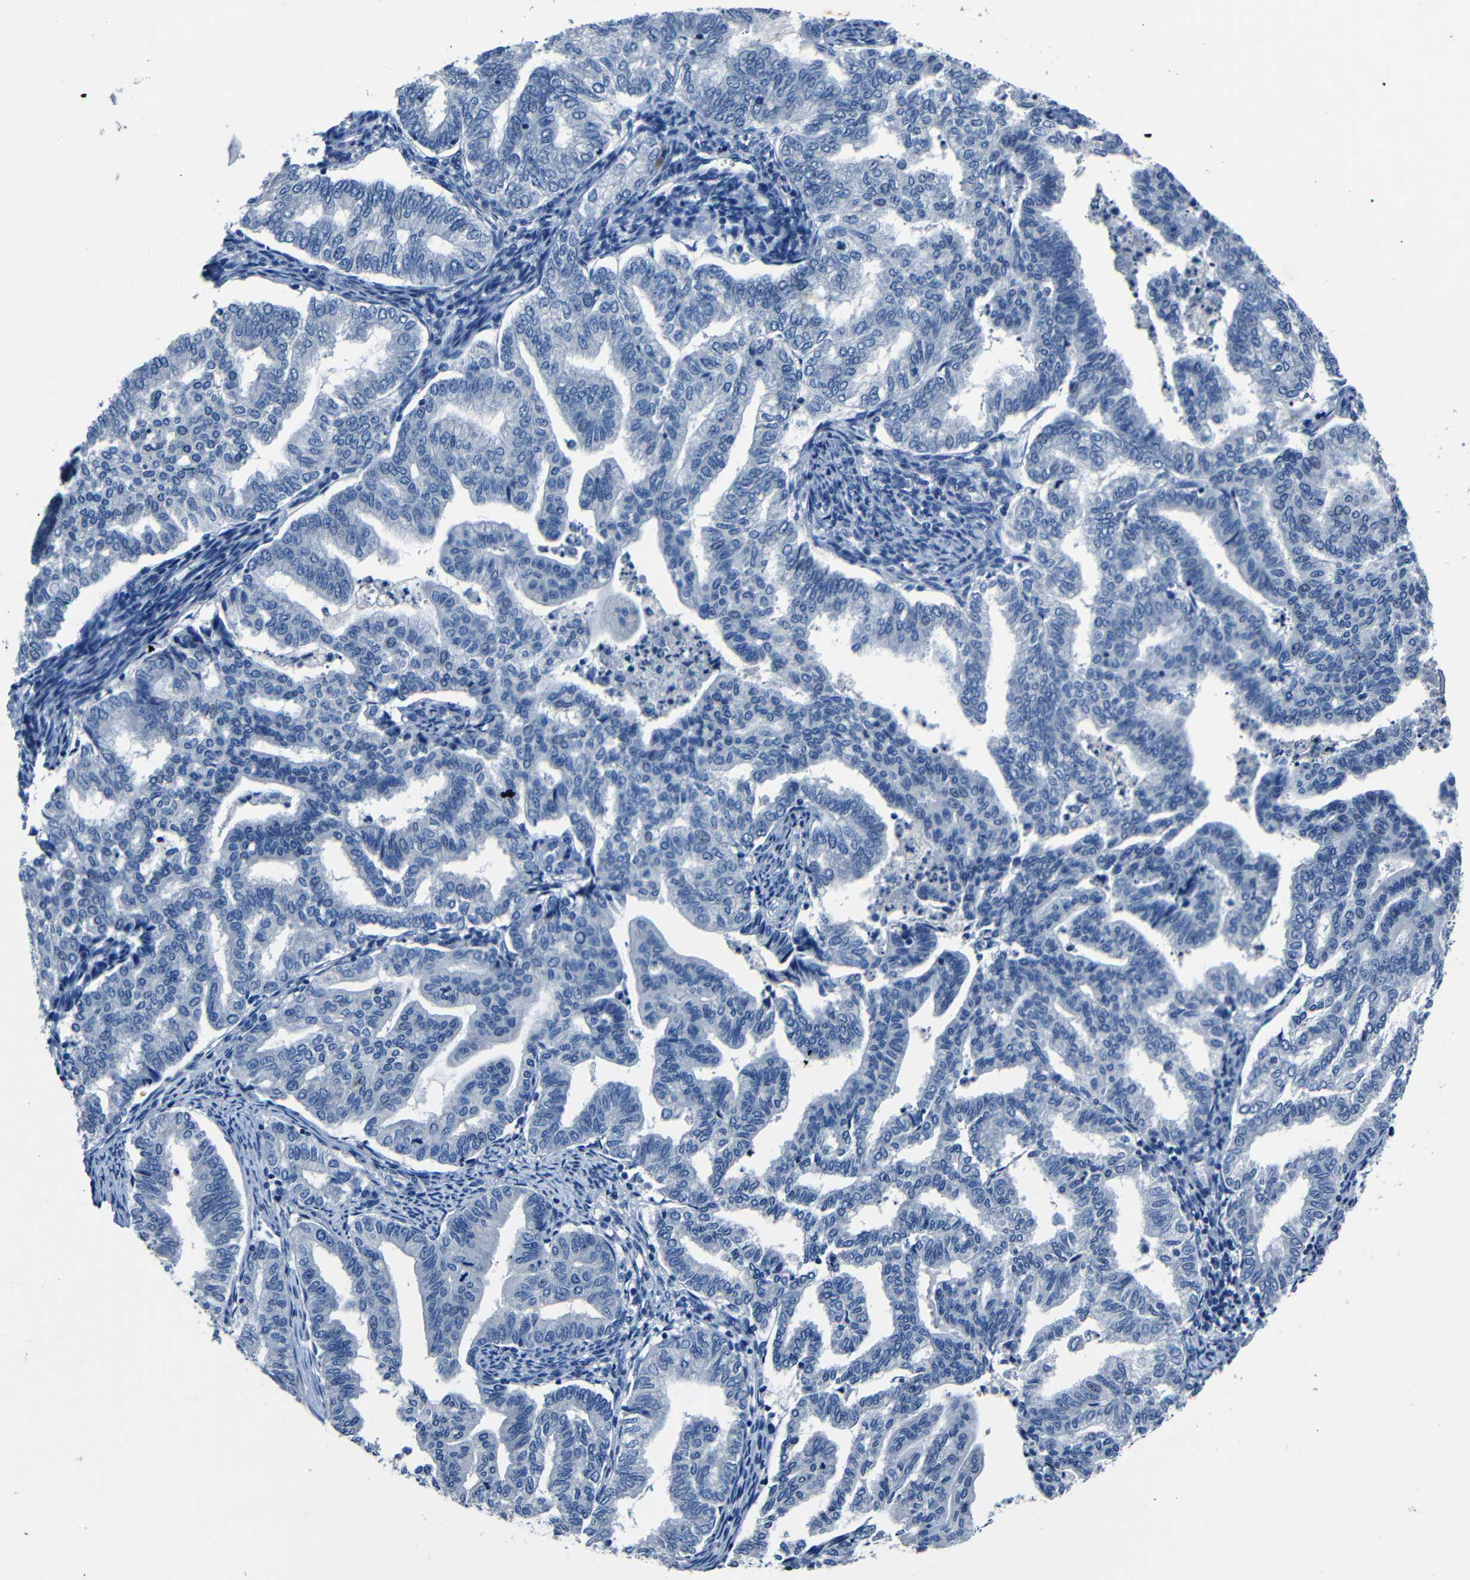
{"staining": {"intensity": "negative", "quantity": "none", "location": "none"}, "tissue": "endometrial cancer", "cell_type": "Tumor cells", "image_type": "cancer", "snomed": [{"axis": "morphology", "description": "Adenocarcinoma, NOS"}, {"axis": "topography", "description": "Endometrium"}], "caption": "Immunohistochemistry (IHC) histopathology image of neoplastic tissue: human endometrial cancer (adenocarcinoma) stained with DAB displays no significant protein expression in tumor cells.", "gene": "NCMAP", "patient": {"sex": "female", "age": 79}}